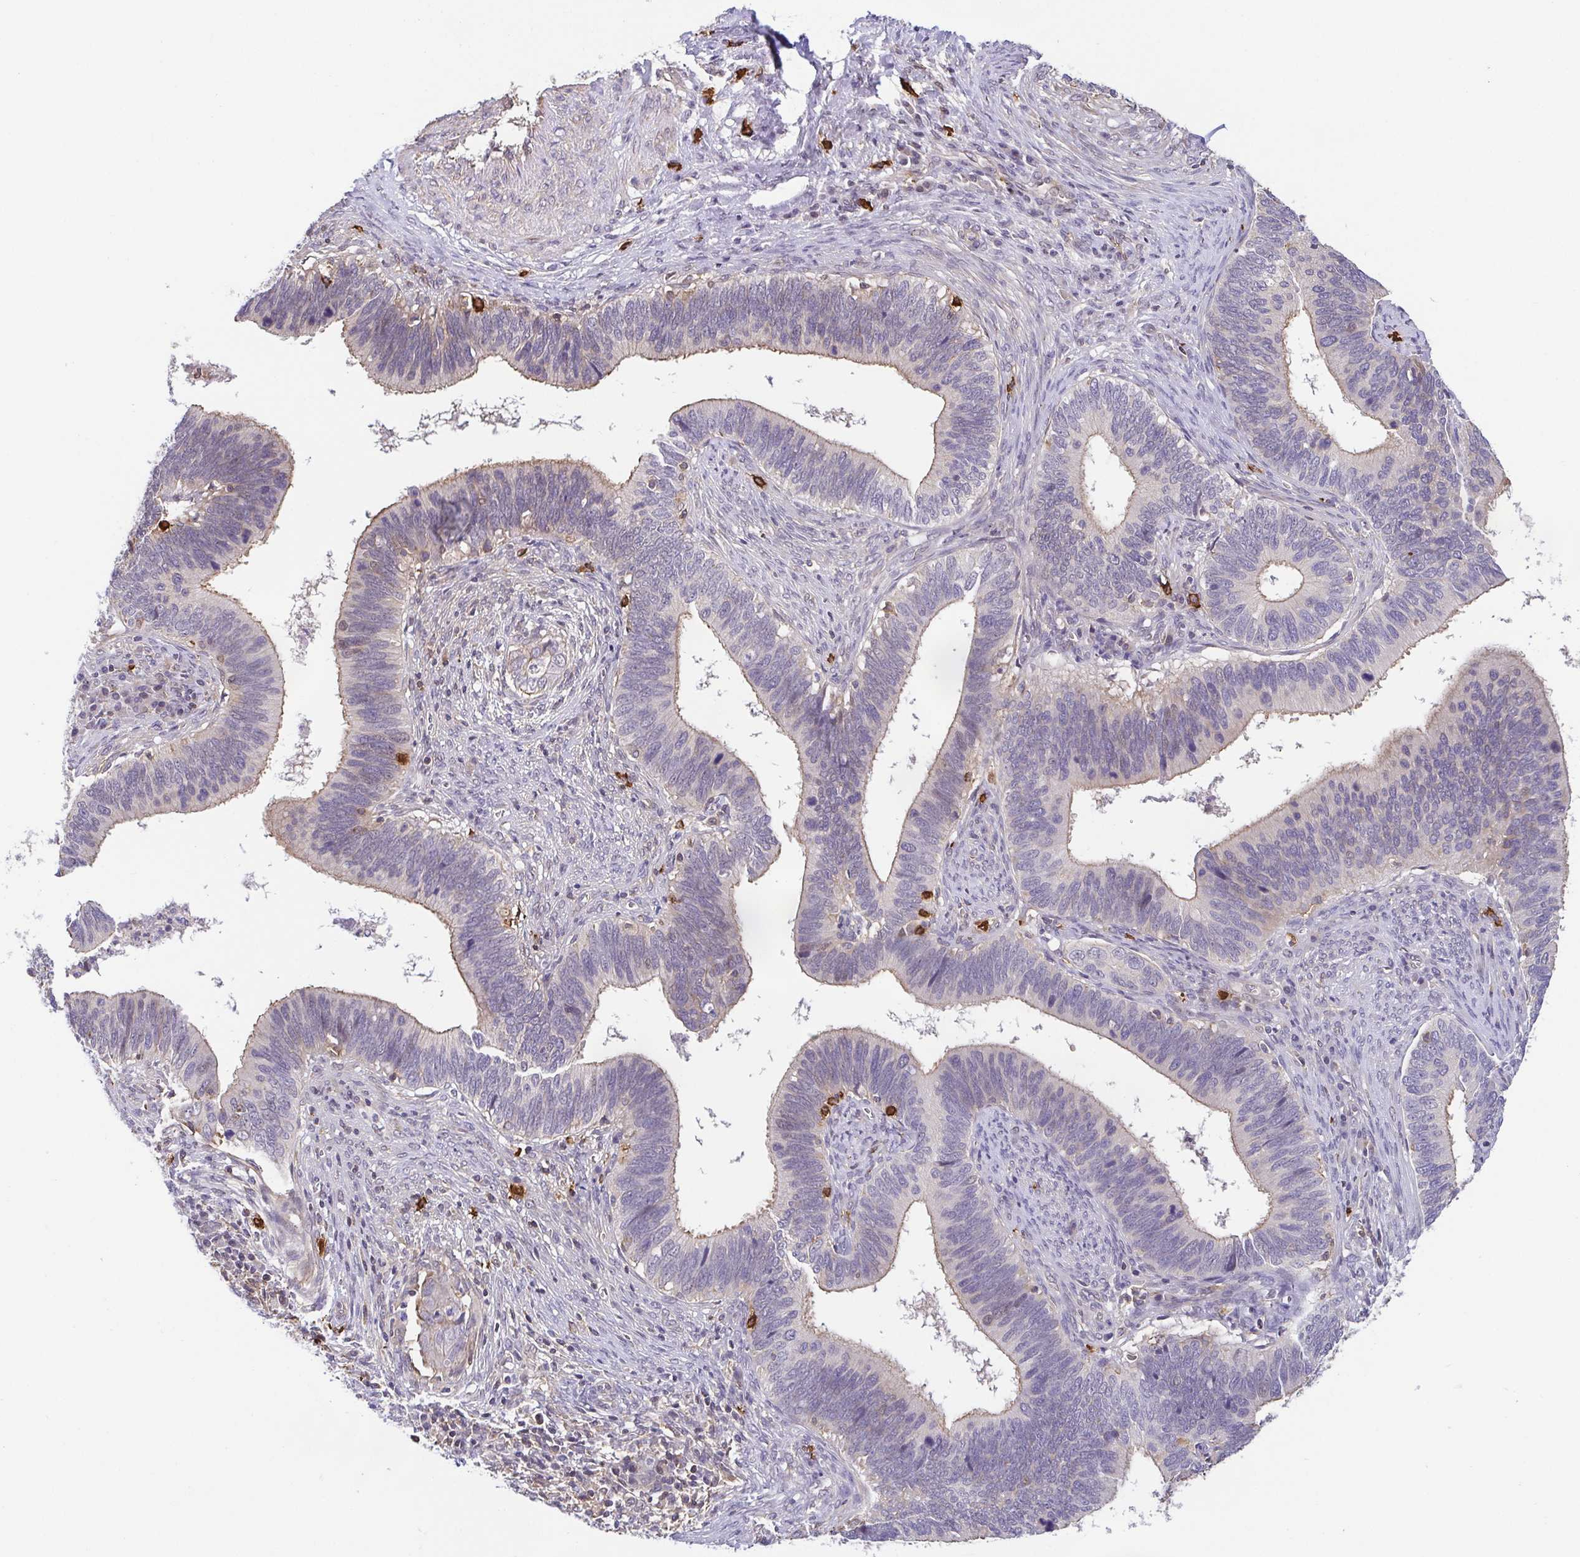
{"staining": {"intensity": "weak", "quantity": "<25%", "location": "cytoplasmic/membranous"}, "tissue": "cervical cancer", "cell_type": "Tumor cells", "image_type": "cancer", "snomed": [{"axis": "morphology", "description": "Adenocarcinoma, NOS"}, {"axis": "topography", "description": "Cervix"}], "caption": "Immunohistochemistry micrograph of neoplastic tissue: cervical adenocarcinoma stained with DAB (3,3'-diaminobenzidine) shows no significant protein positivity in tumor cells. (Brightfield microscopy of DAB immunohistochemistry (IHC) at high magnification).", "gene": "PREPL", "patient": {"sex": "female", "age": 42}}